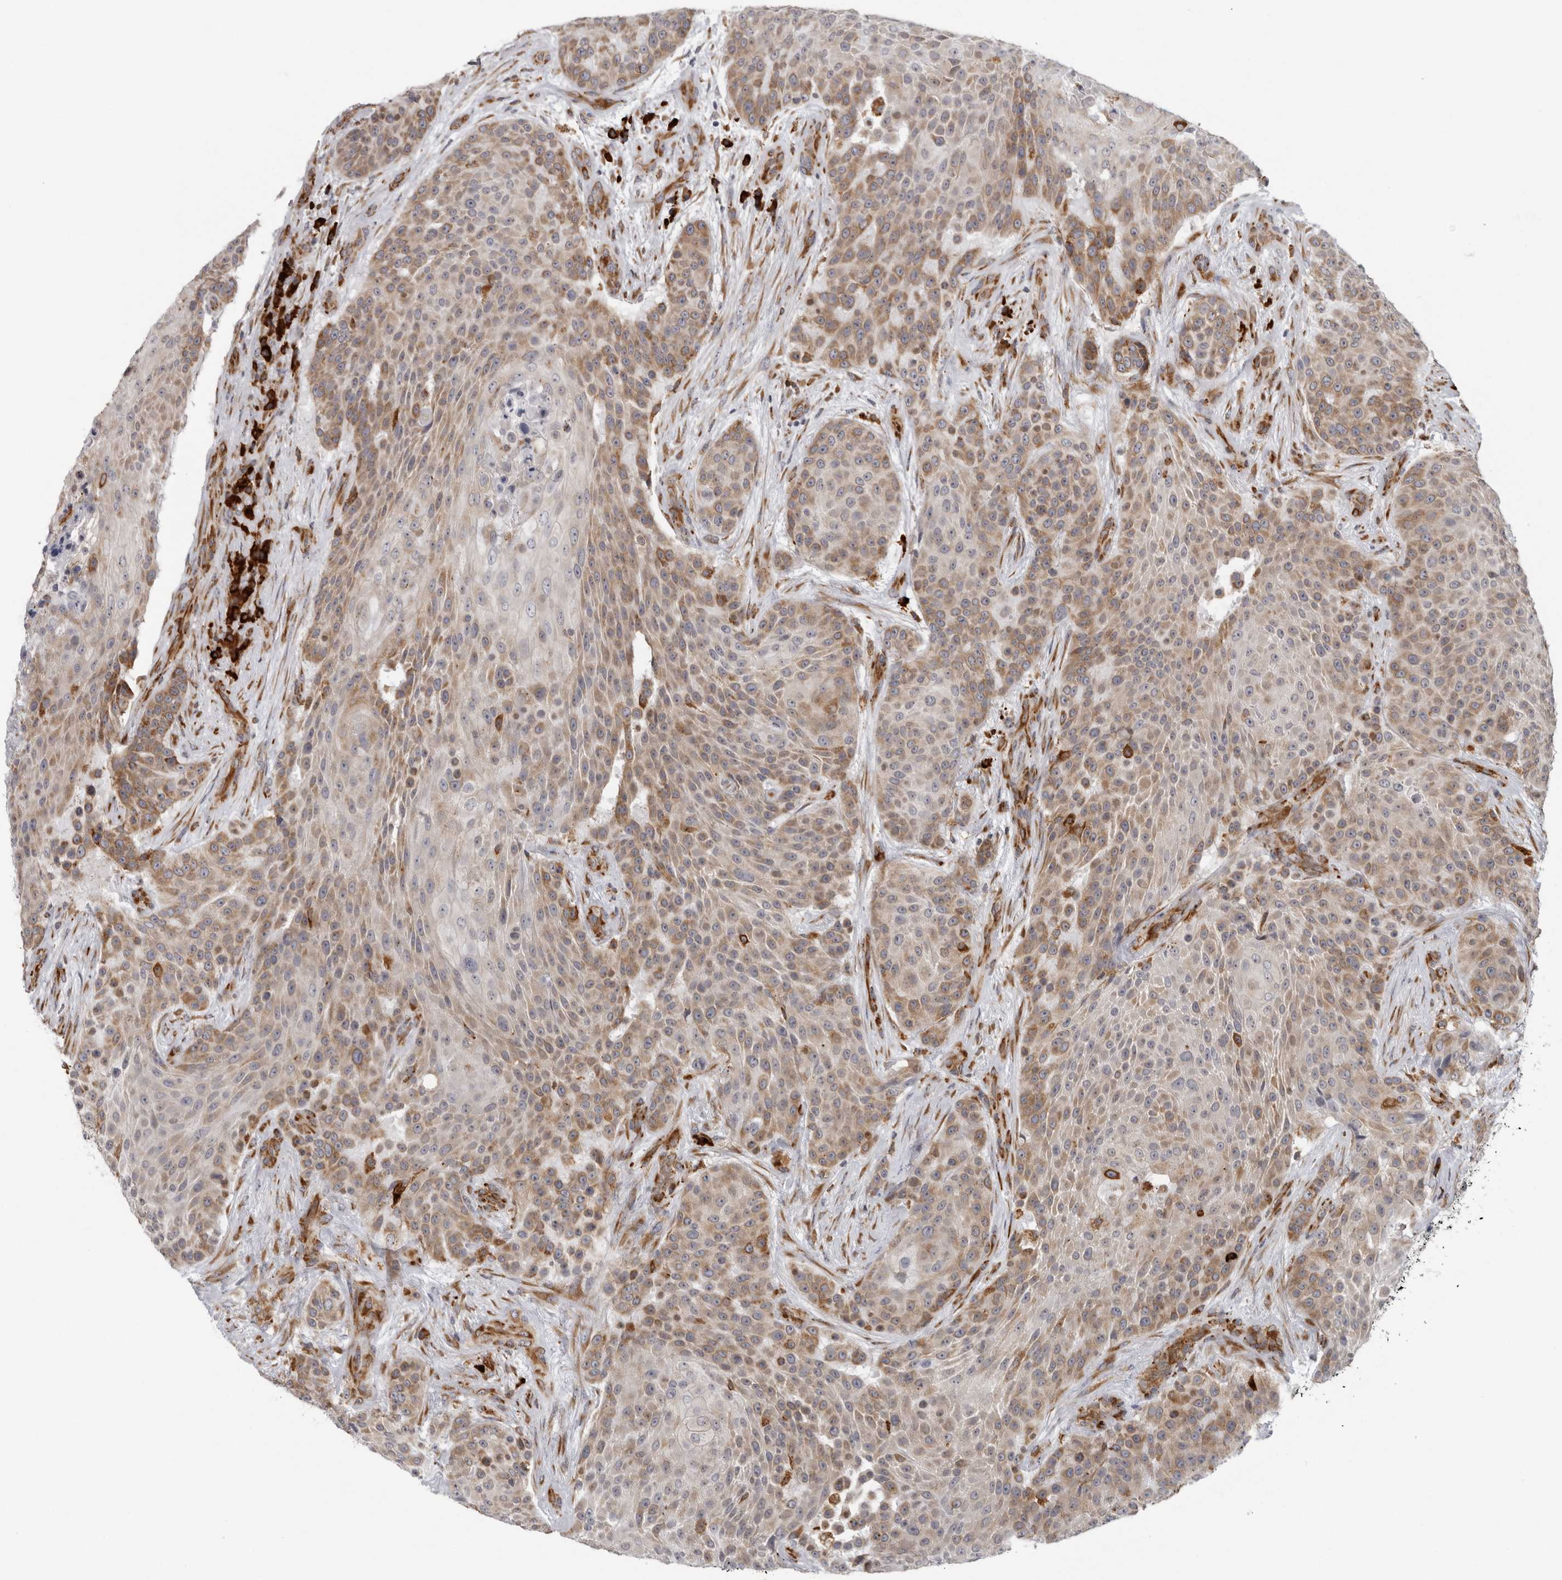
{"staining": {"intensity": "moderate", "quantity": ">75%", "location": "cytoplasmic/membranous"}, "tissue": "urothelial cancer", "cell_type": "Tumor cells", "image_type": "cancer", "snomed": [{"axis": "morphology", "description": "Urothelial carcinoma, High grade"}, {"axis": "topography", "description": "Urinary bladder"}], "caption": "About >75% of tumor cells in high-grade urothelial carcinoma reveal moderate cytoplasmic/membranous protein staining as visualized by brown immunohistochemical staining.", "gene": "ALPK2", "patient": {"sex": "female", "age": 63}}